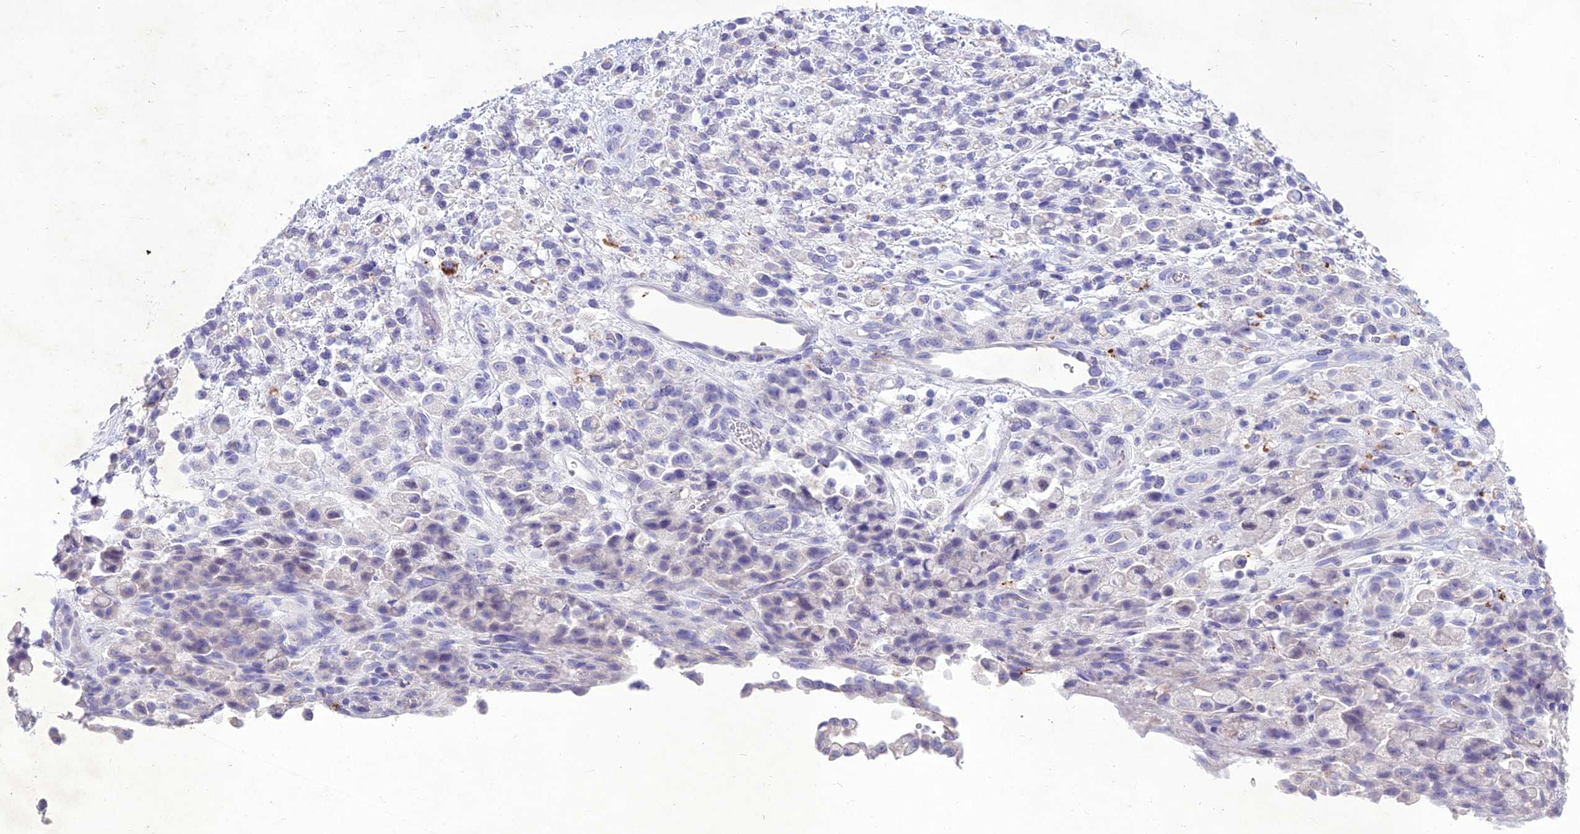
{"staining": {"intensity": "negative", "quantity": "none", "location": "none"}, "tissue": "stomach cancer", "cell_type": "Tumor cells", "image_type": "cancer", "snomed": [{"axis": "morphology", "description": "Adenocarcinoma, NOS"}, {"axis": "topography", "description": "Stomach"}], "caption": "Micrograph shows no protein staining in tumor cells of adenocarcinoma (stomach) tissue.", "gene": "IFT172", "patient": {"sex": "female", "age": 60}}